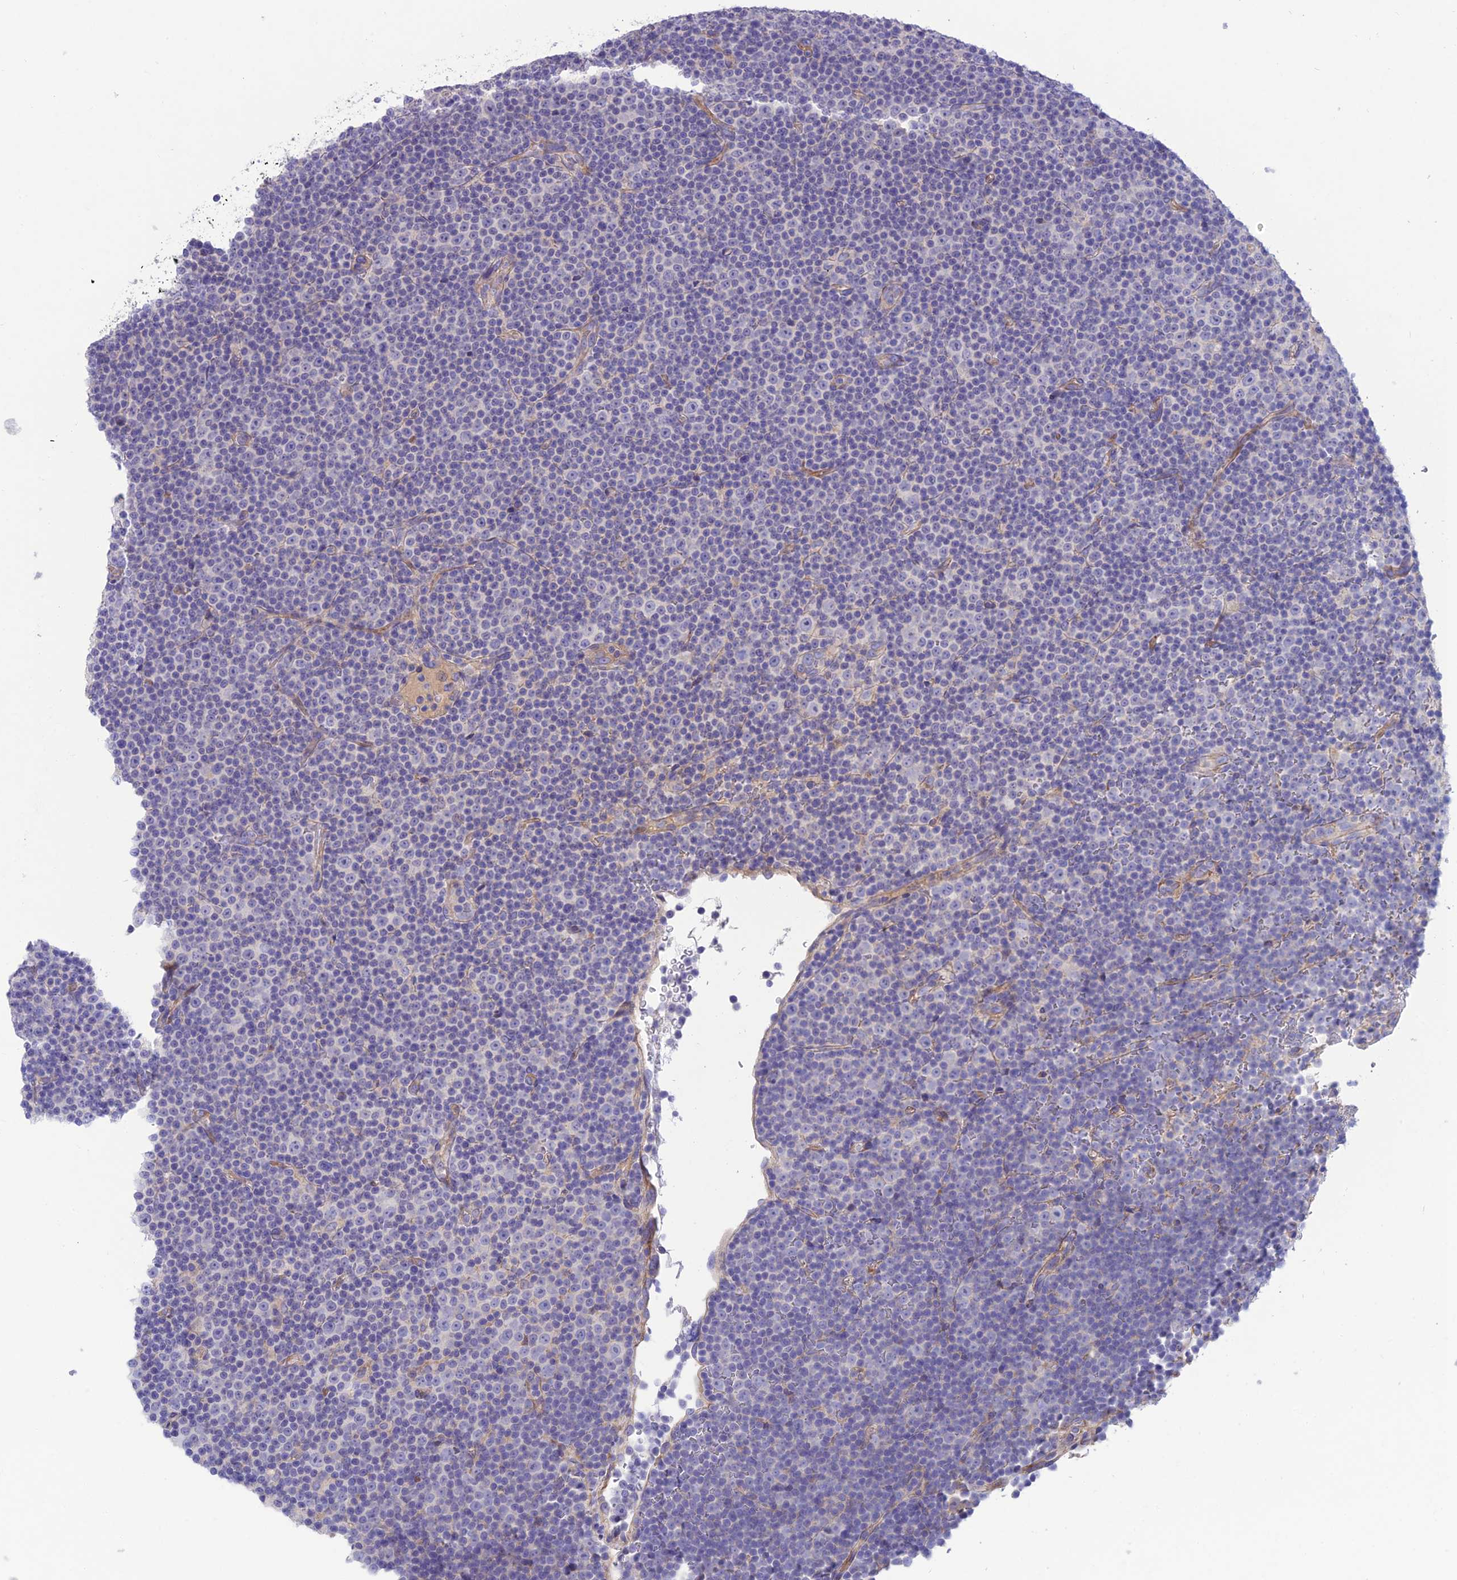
{"staining": {"intensity": "negative", "quantity": "none", "location": "none"}, "tissue": "lymphoma", "cell_type": "Tumor cells", "image_type": "cancer", "snomed": [{"axis": "morphology", "description": "Malignant lymphoma, non-Hodgkin's type, Low grade"}, {"axis": "topography", "description": "Lymph node"}], "caption": "Human low-grade malignant lymphoma, non-Hodgkin's type stained for a protein using immunohistochemistry demonstrates no expression in tumor cells.", "gene": "TEKT3", "patient": {"sex": "female", "age": 67}}